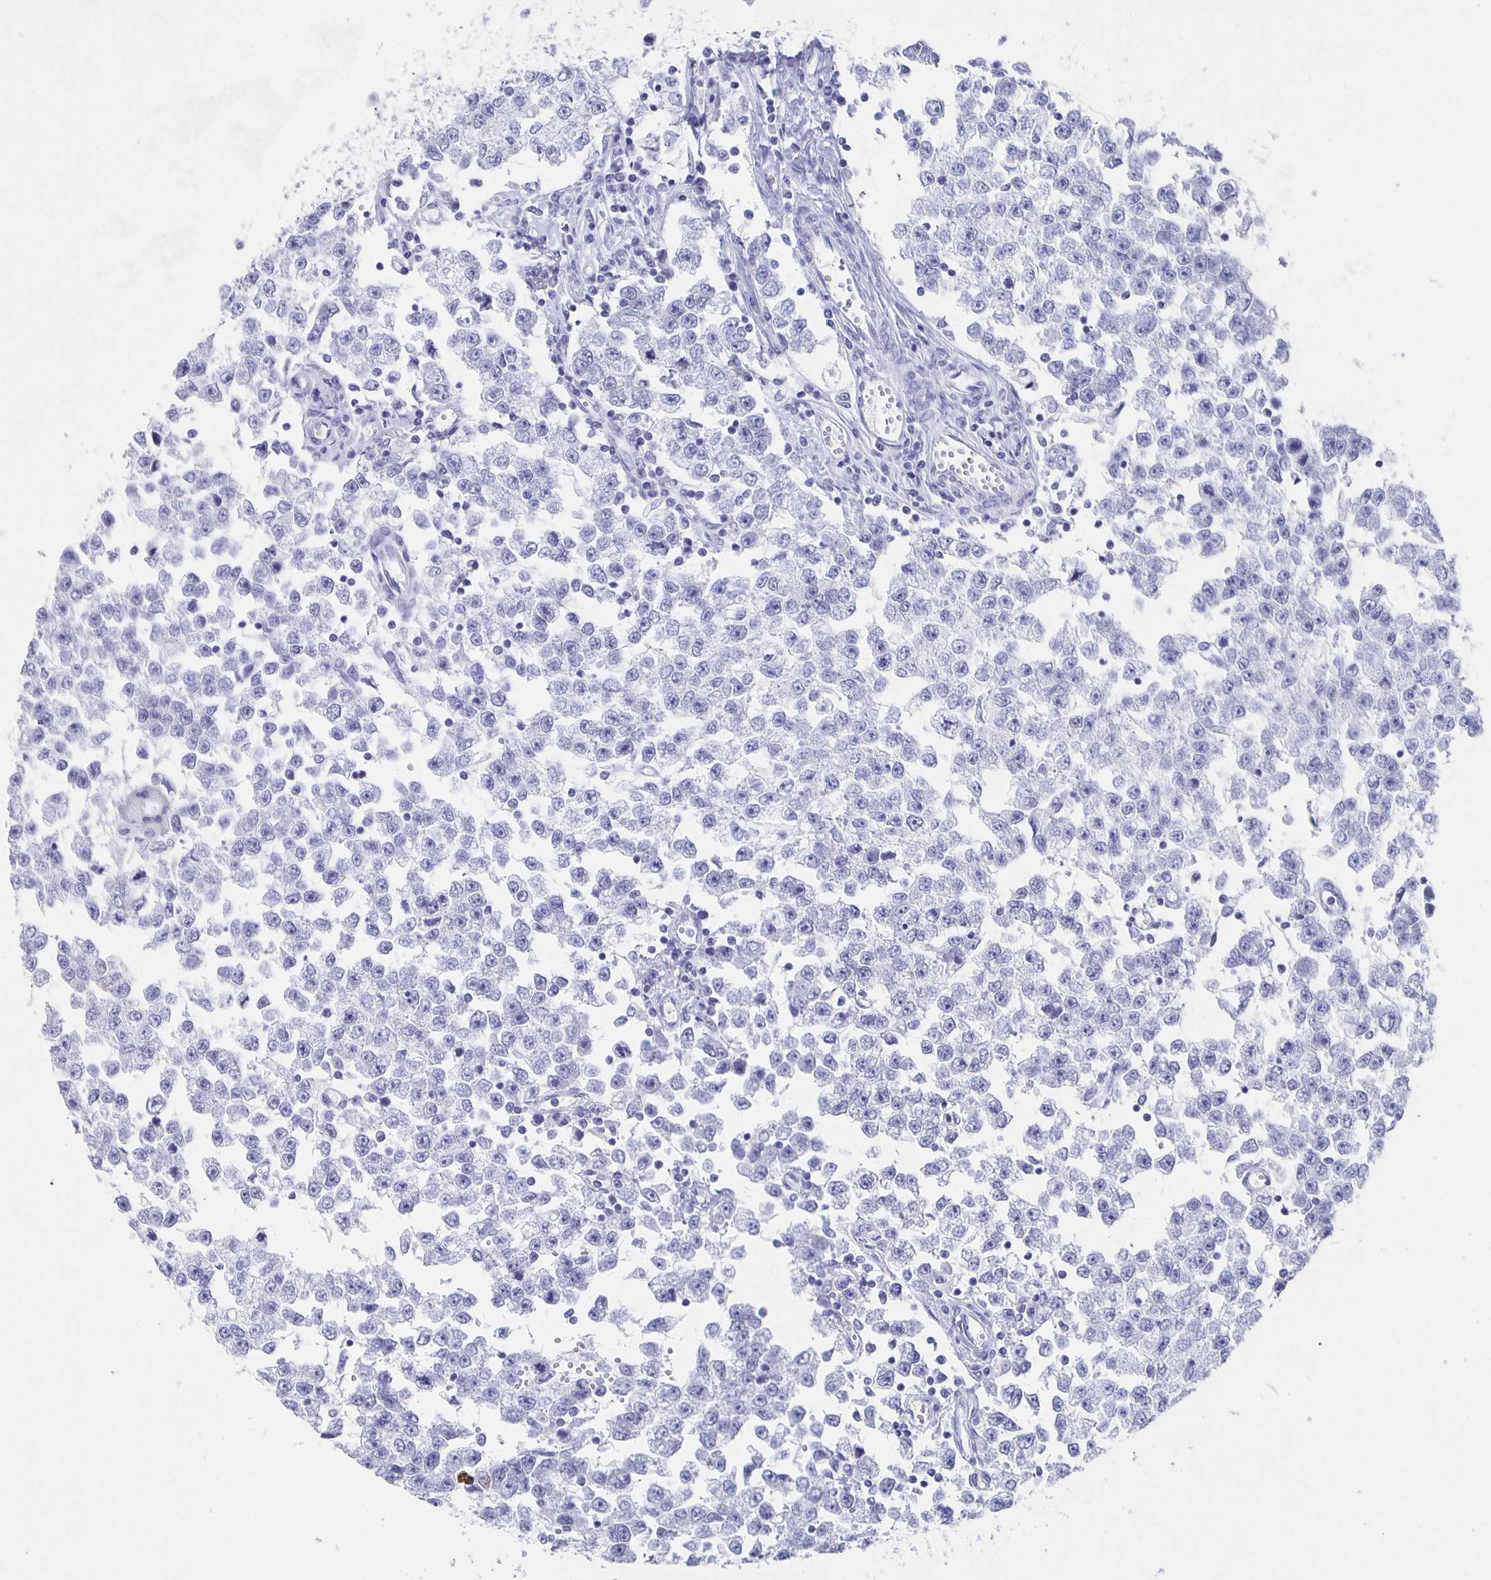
{"staining": {"intensity": "negative", "quantity": "none", "location": "none"}, "tissue": "testis cancer", "cell_type": "Tumor cells", "image_type": "cancer", "snomed": [{"axis": "morphology", "description": "Seminoma, NOS"}, {"axis": "topography", "description": "Testis"}], "caption": "Immunohistochemical staining of testis seminoma displays no significant positivity in tumor cells.", "gene": "SLC34A2", "patient": {"sex": "male", "age": 34}}